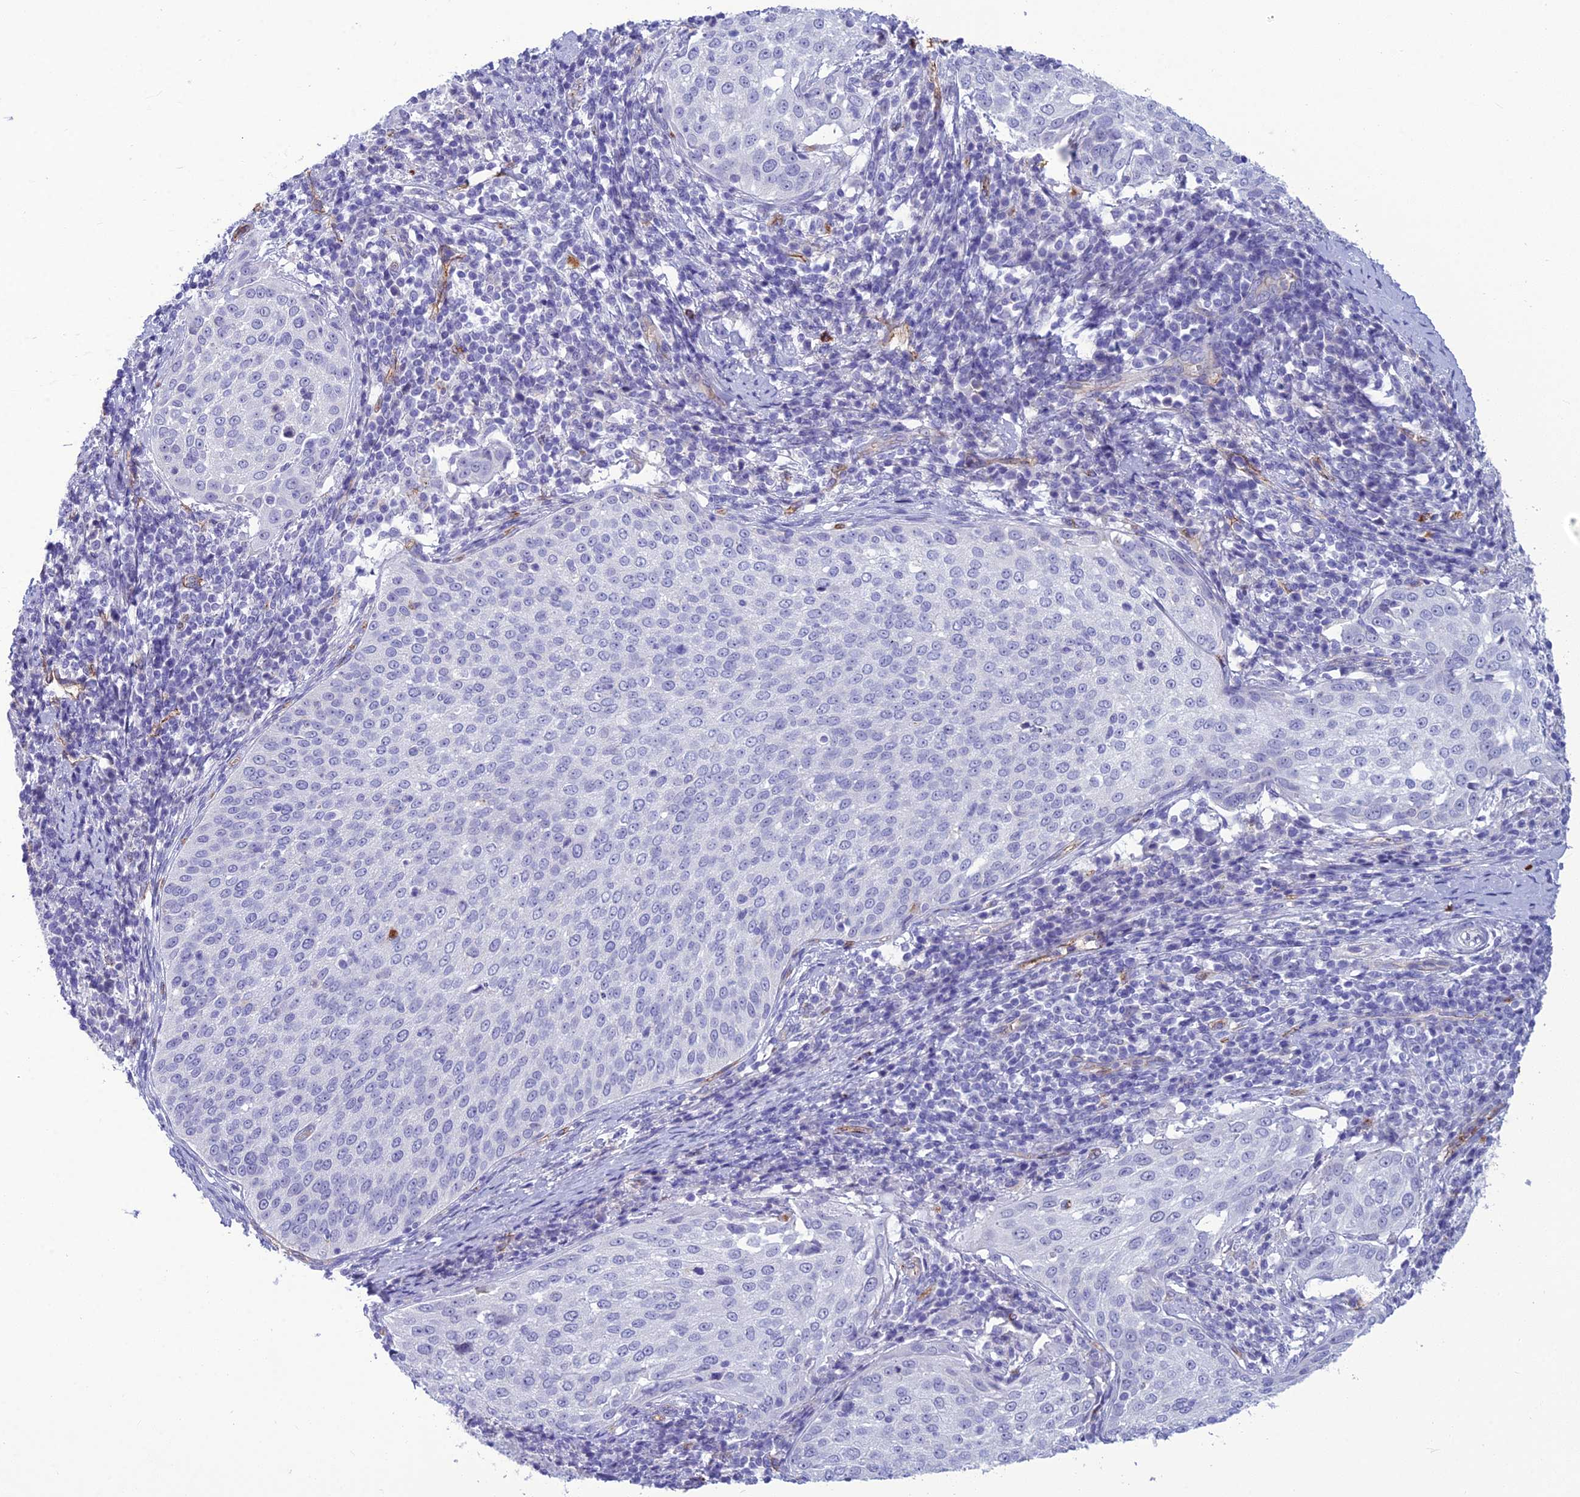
{"staining": {"intensity": "negative", "quantity": "none", "location": "none"}, "tissue": "cervical cancer", "cell_type": "Tumor cells", "image_type": "cancer", "snomed": [{"axis": "morphology", "description": "Squamous cell carcinoma, NOS"}, {"axis": "topography", "description": "Cervix"}], "caption": "High magnification brightfield microscopy of cervical cancer (squamous cell carcinoma) stained with DAB (3,3'-diaminobenzidine) (brown) and counterstained with hematoxylin (blue): tumor cells show no significant positivity.", "gene": "BBS7", "patient": {"sex": "female", "age": 57}}